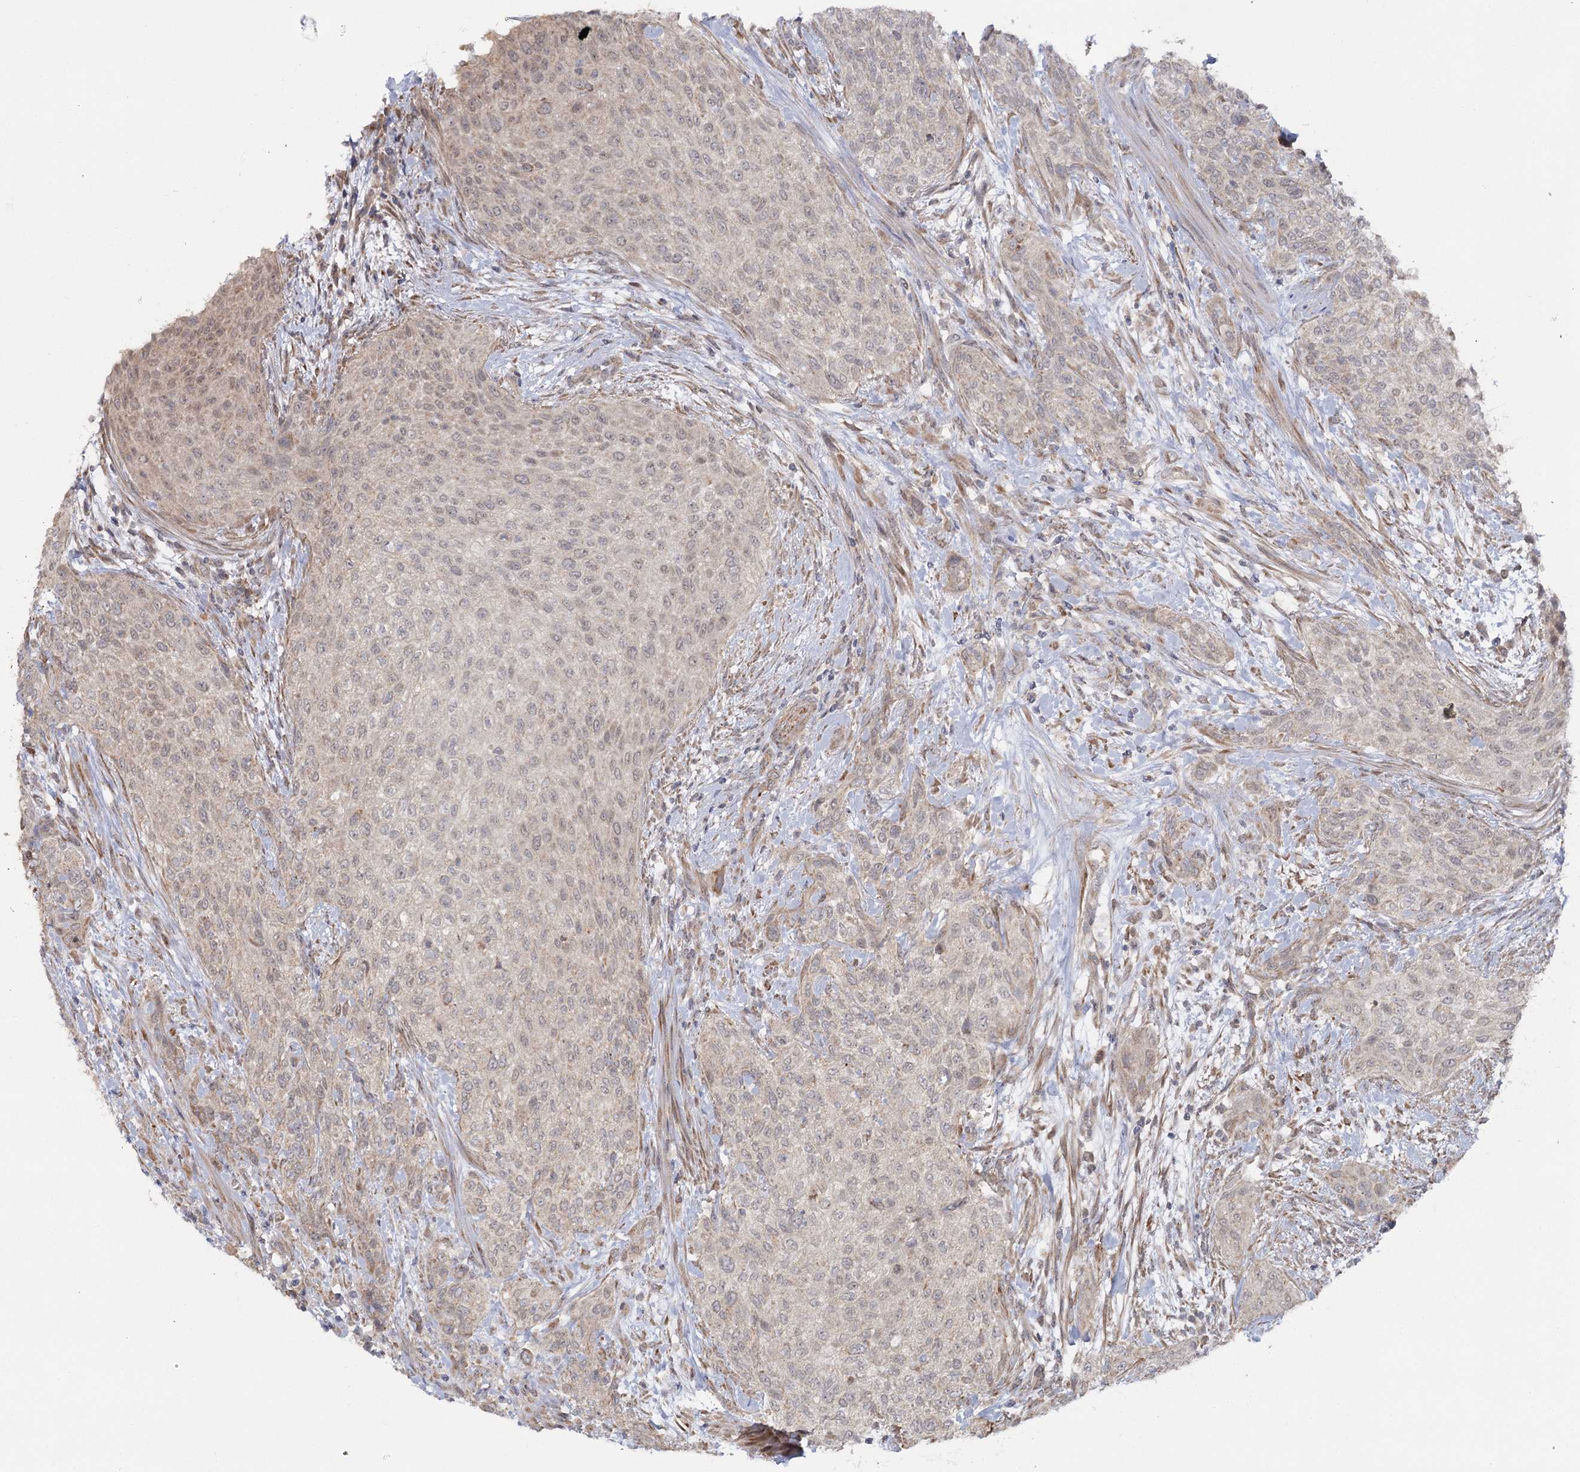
{"staining": {"intensity": "weak", "quantity": "25%-75%", "location": "cytoplasmic/membranous"}, "tissue": "urothelial cancer", "cell_type": "Tumor cells", "image_type": "cancer", "snomed": [{"axis": "morphology", "description": "Normal tissue, NOS"}, {"axis": "morphology", "description": "Urothelial carcinoma, NOS"}, {"axis": "topography", "description": "Urinary bladder"}, {"axis": "topography", "description": "Peripheral nerve tissue"}], "caption": "Weak cytoplasmic/membranous staining is identified in approximately 25%-75% of tumor cells in urothelial cancer. (Stains: DAB (3,3'-diaminobenzidine) in brown, nuclei in blue, Microscopy: brightfield microscopy at high magnification).", "gene": "TBC1D9B", "patient": {"sex": "male", "age": 35}}